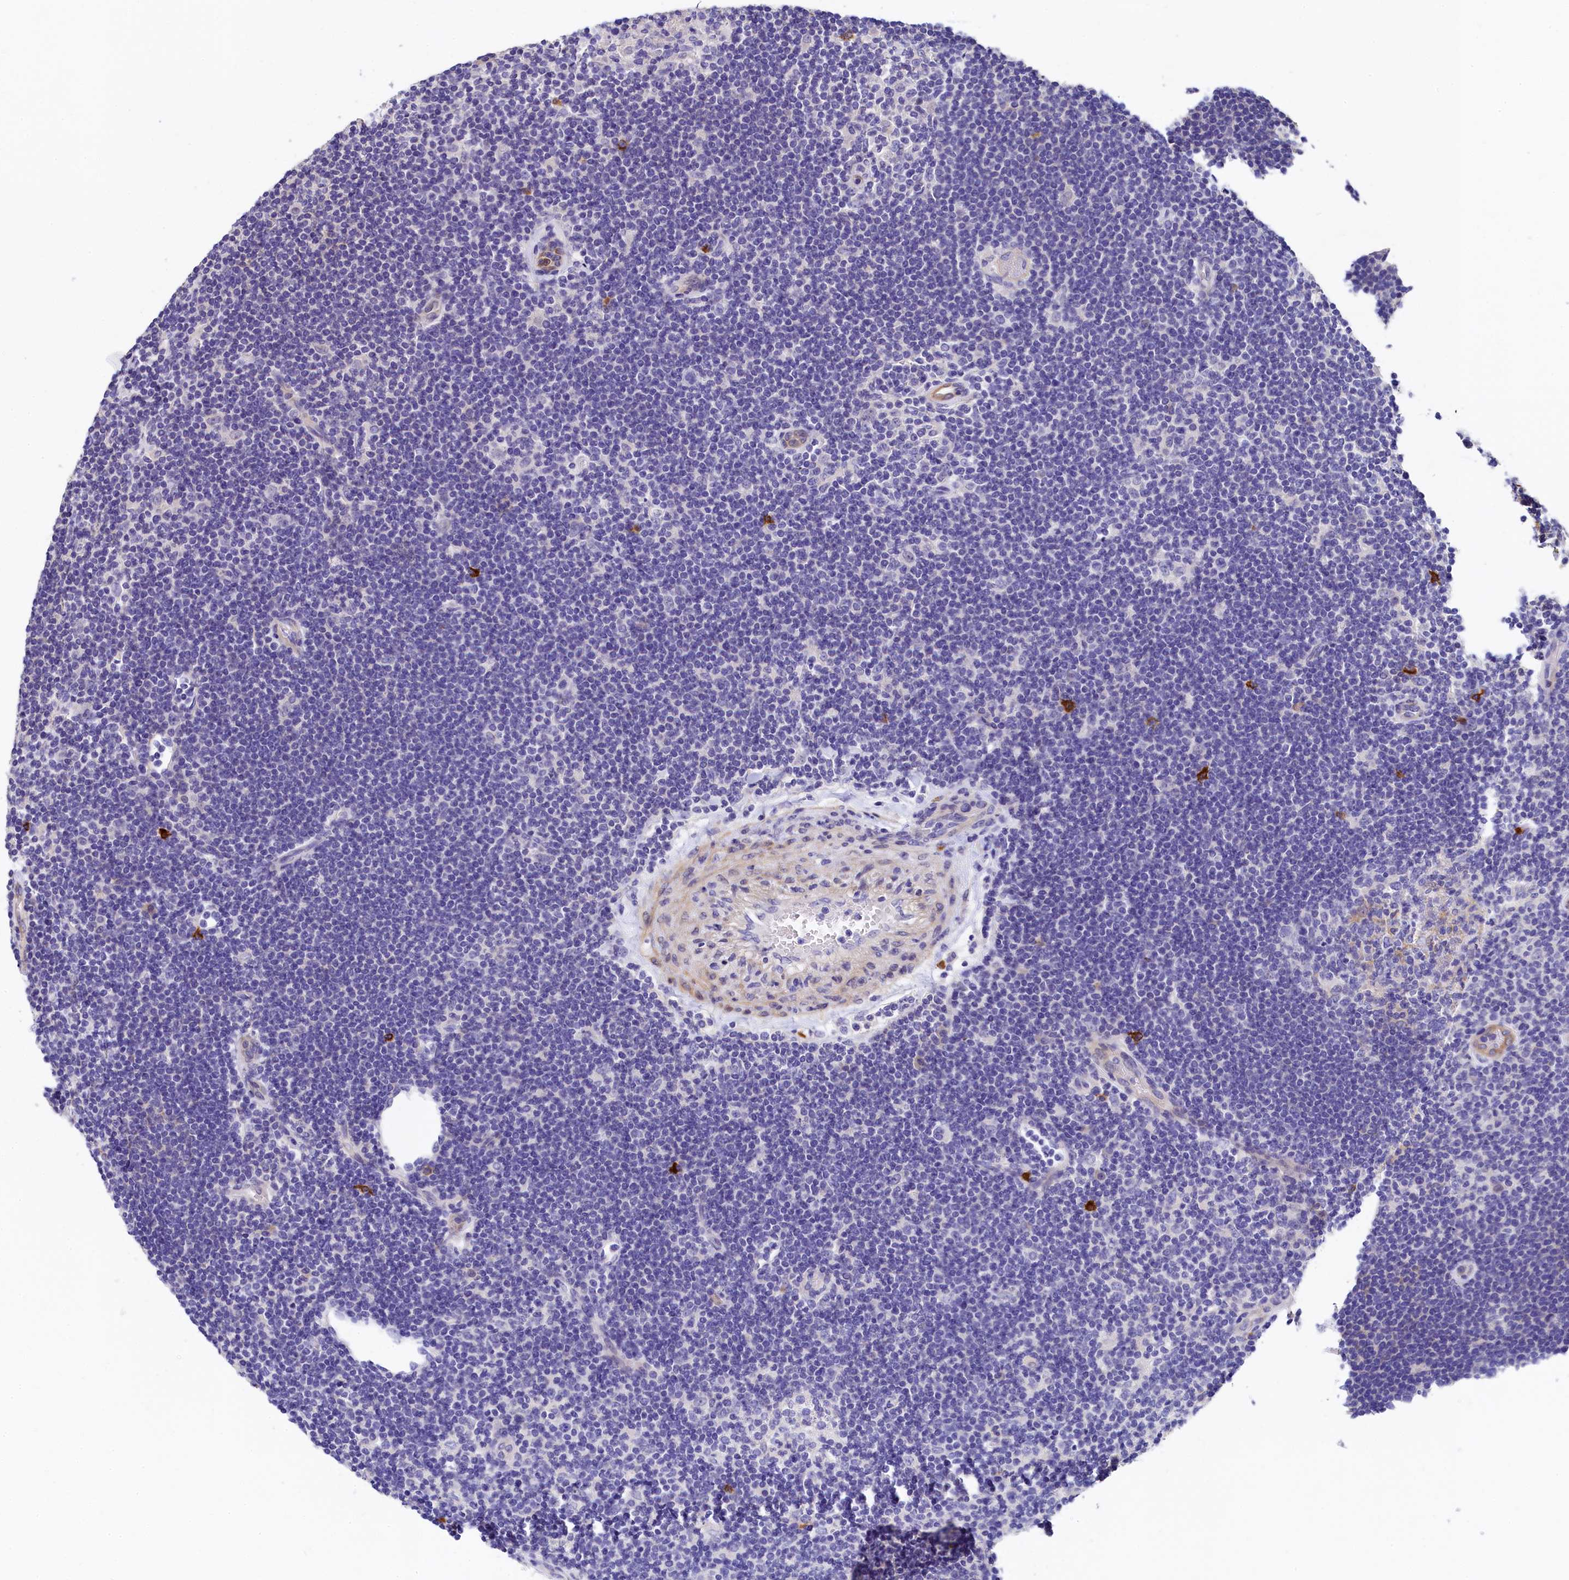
{"staining": {"intensity": "negative", "quantity": "none", "location": "none"}, "tissue": "lymphoma", "cell_type": "Tumor cells", "image_type": "cancer", "snomed": [{"axis": "morphology", "description": "Hodgkin's disease, NOS"}, {"axis": "topography", "description": "Lymph node"}], "caption": "An image of human lymphoma is negative for staining in tumor cells. (Immunohistochemistry (ihc), brightfield microscopy, high magnification).", "gene": "EPS8L2", "patient": {"sex": "female", "age": 57}}